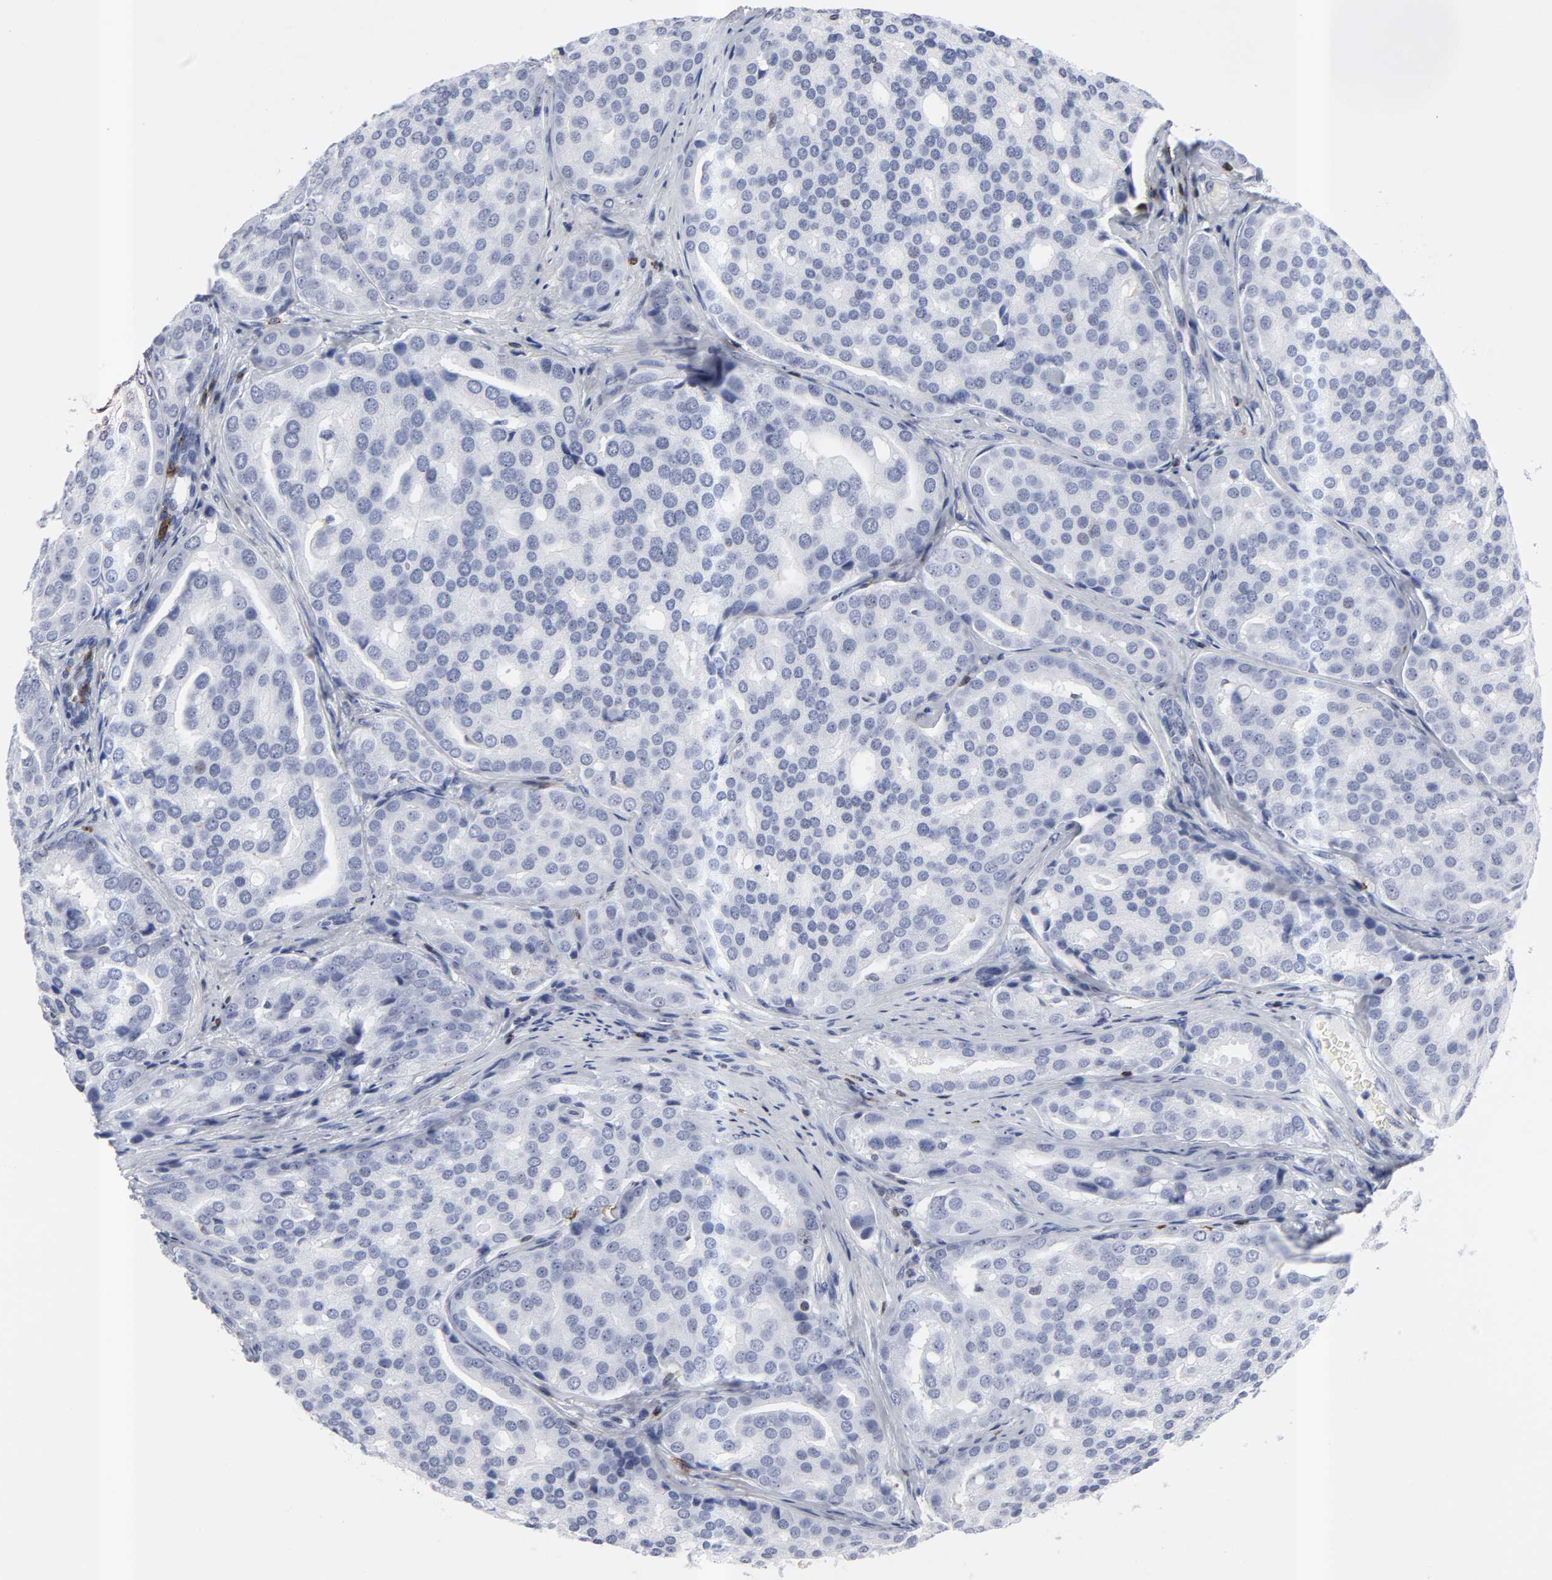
{"staining": {"intensity": "negative", "quantity": "none", "location": "none"}, "tissue": "prostate cancer", "cell_type": "Tumor cells", "image_type": "cancer", "snomed": [{"axis": "morphology", "description": "Adenocarcinoma, High grade"}, {"axis": "topography", "description": "Prostate"}], "caption": "Immunohistochemistry micrograph of neoplastic tissue: human prostate high-grade adenocarcinoma stained with DAB (3,3'-diaminobenzidine) demonstrates no significant protein staining in tumor cells. The staining was performed using DAB to visualize the protein expression in brown, while the nuclei were stained in blue with hematoxylin (Magnification: 20x).", "gene": "CD2", "patient": {"sex": "male", "age": 64}}